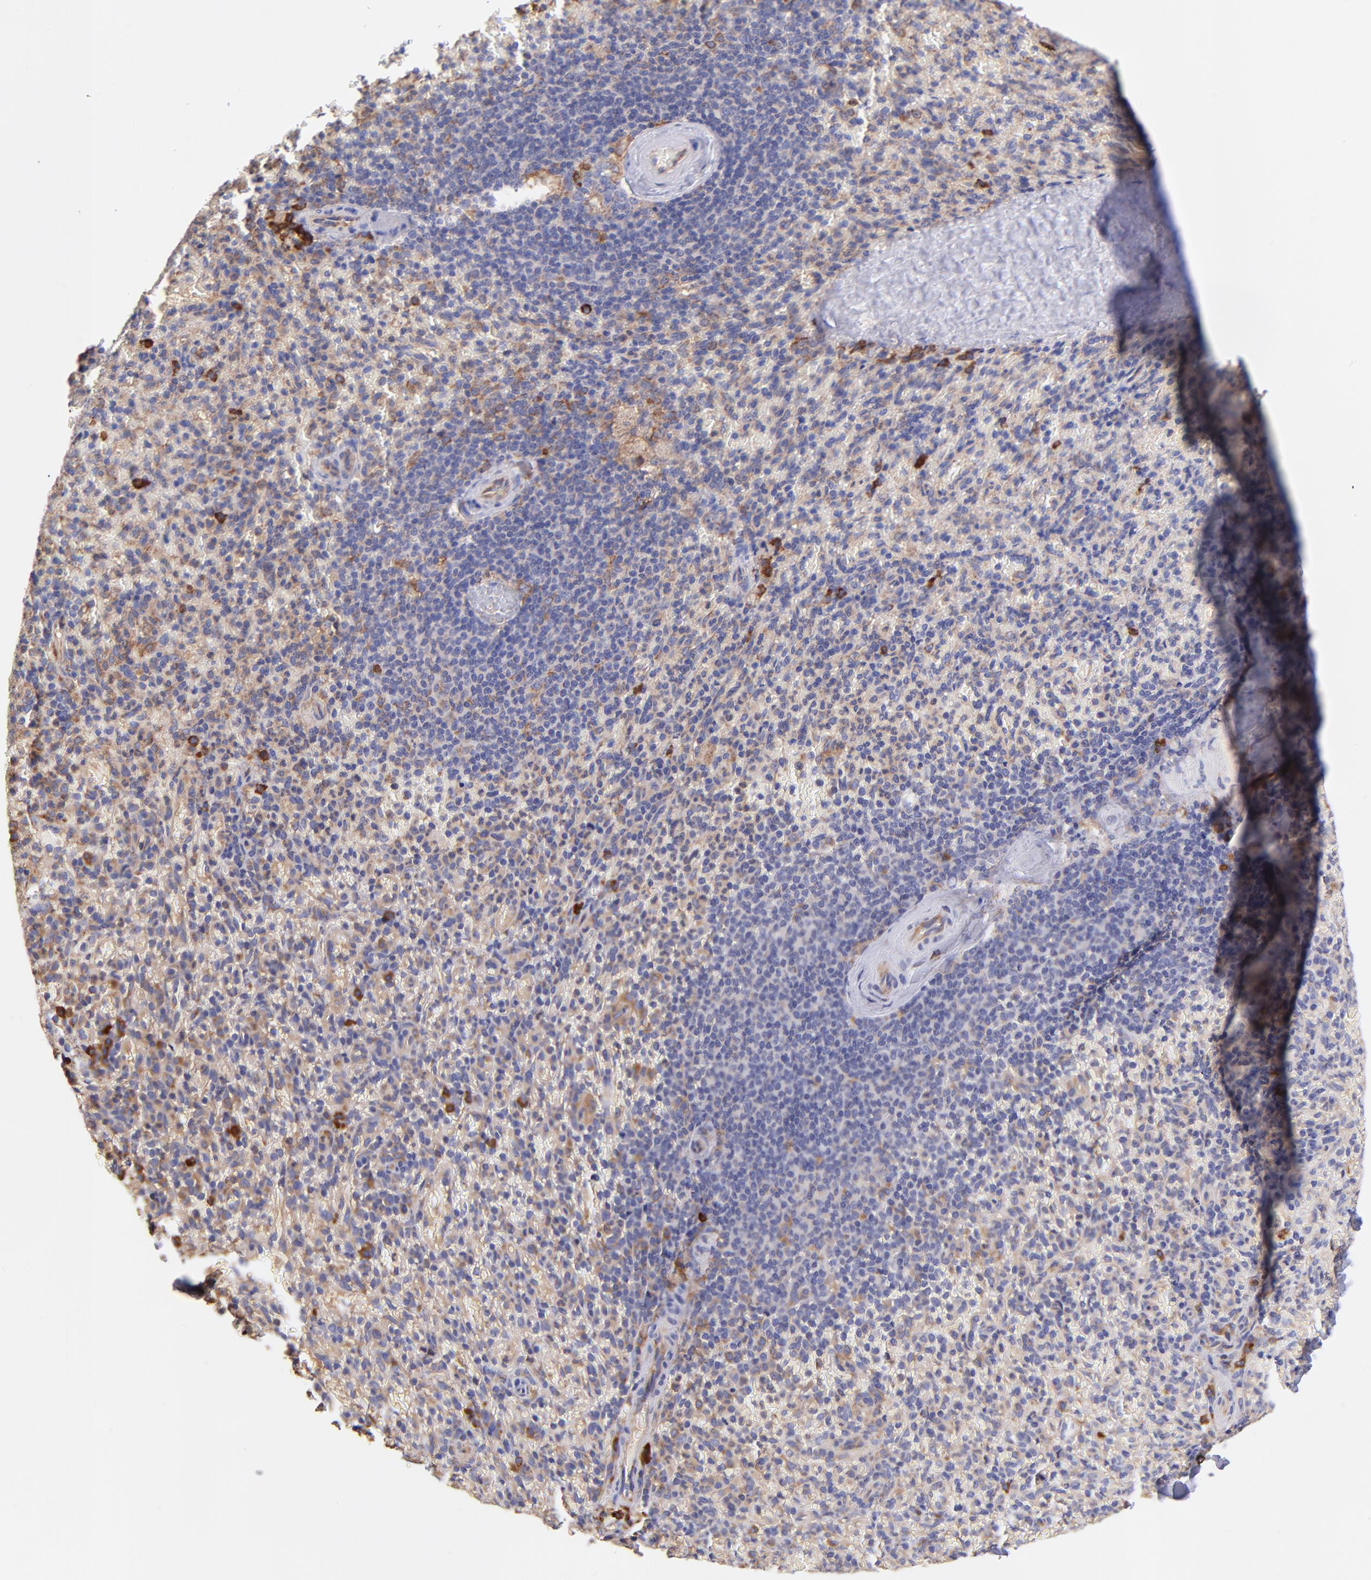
{"staining": {"intensity": "strong", "quantity": "<25%", "location": "cytoplasmic/membranous"}, "tissue": "spleen", "cell_type": "Cells in red pulp", "image_type": "normal", "snomed": [{"axis": "morphology", "description": "Normal tissue, NOS"}, {"axis": "topography", "description": "Spleen"}], "caption": "Immunohistochemistry (DAB (3,3'-diaminobenzidine)) staining of unremarkable spleen reveals strong cytoplasmic/membranous protein expression in about <25% of cells in red pulp. The protein of interest is shown in brown color, while the nuclei are stained blue.", "gene": "PREX1", "patient": {"sex": "female", "age": 43}}